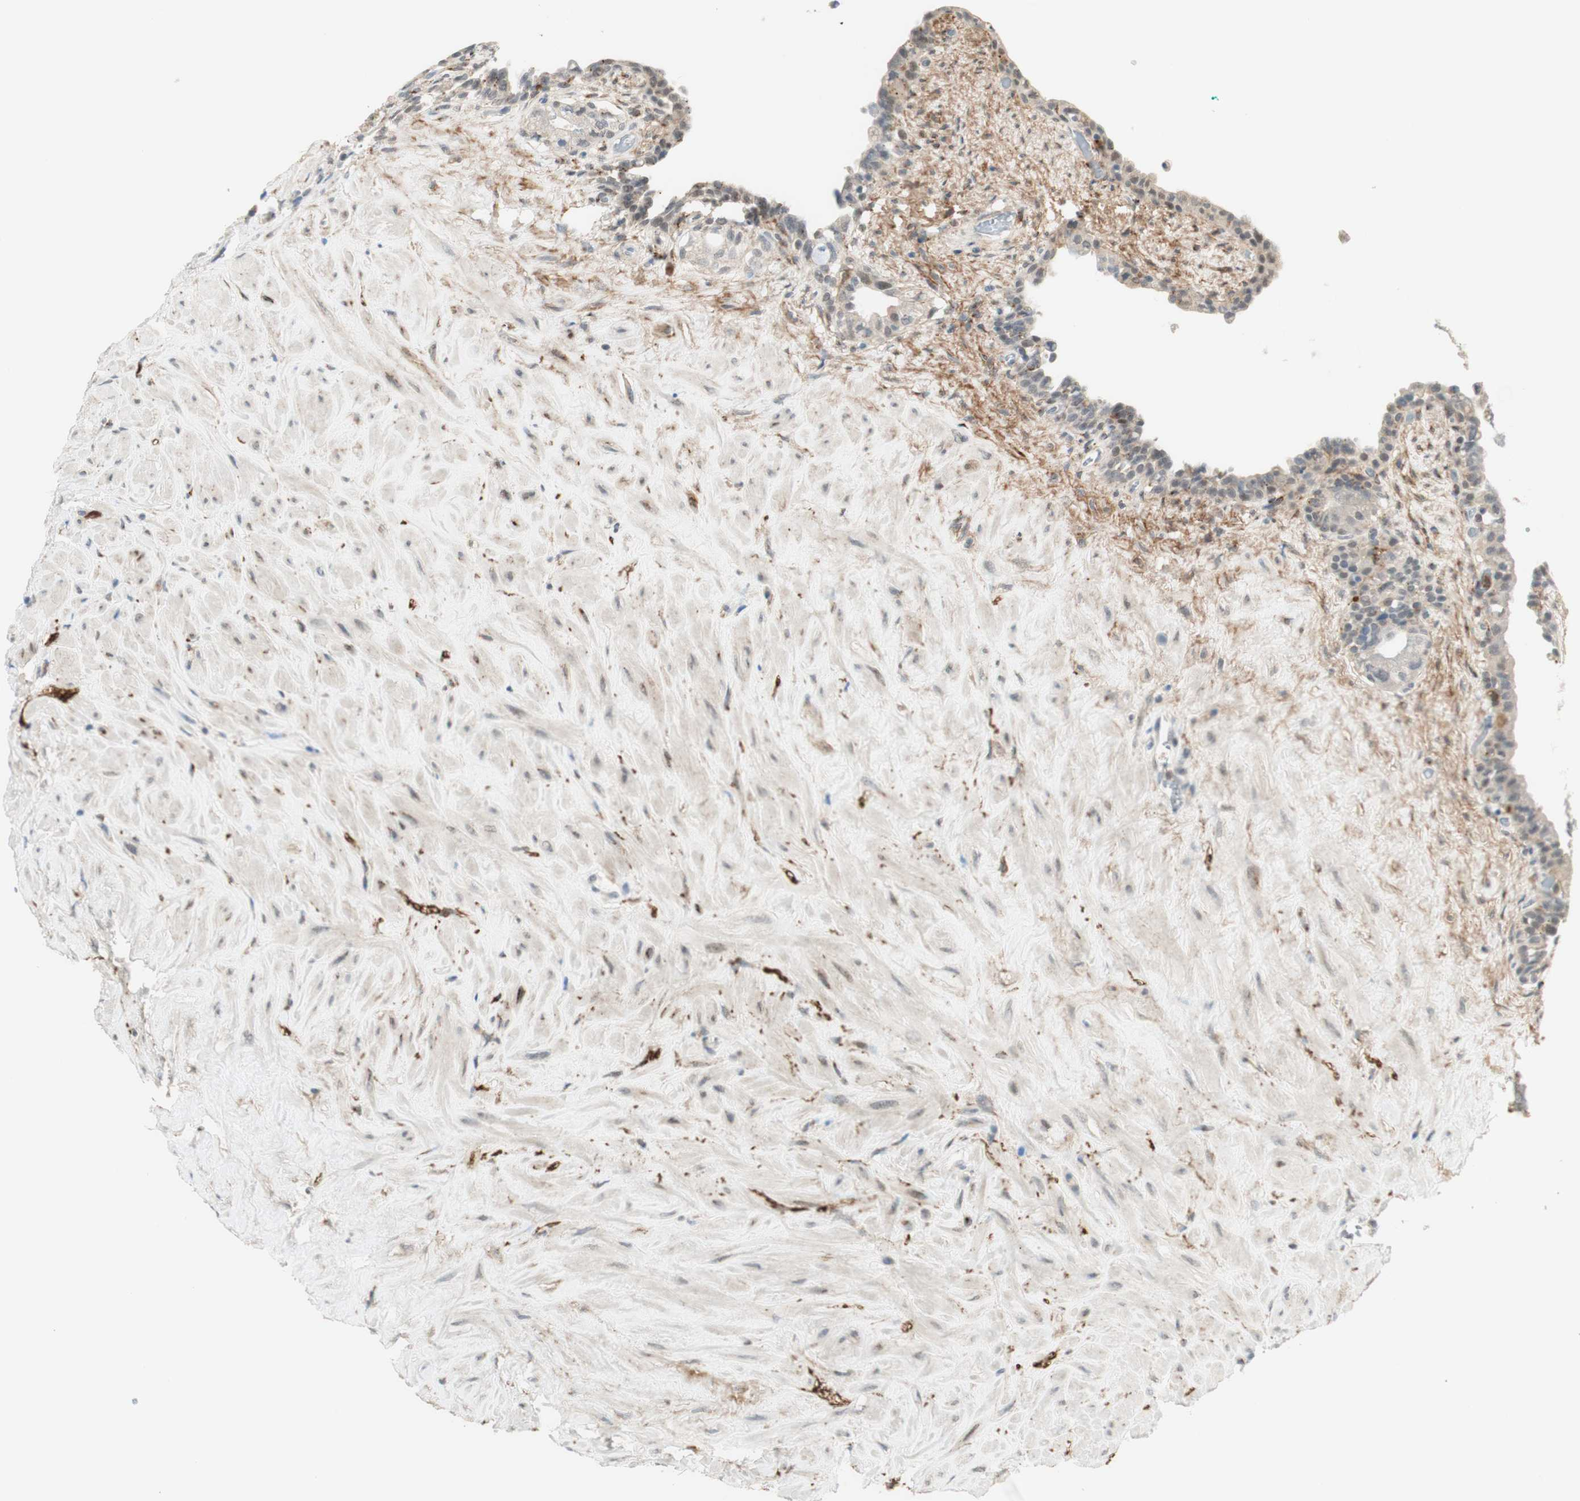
{"staining": {"intensity": "moderate", "quantity": "<25%", "location": "cytoplasmic/membranous"}, "tissue": "seminal vesicle", "cell_type": "Glandular cells", "image_type": "normal", "snomed": [{"axis": "morphology", "description": "Normal tissue, NOS"}, {"axis": "topography", "description": "Seminal veicle"}], "caption": "IHC of benign human seminal vesicle exhibits low levels of moderate cytoplasmic/membranous staining in about <25% of glandular cells. (DAB (3,3'-diaminobenzidine) IHC with brightfield microscopy, high magnification).", "gene": "GAPT", "patient": {"sex": "male", "age": 63}}